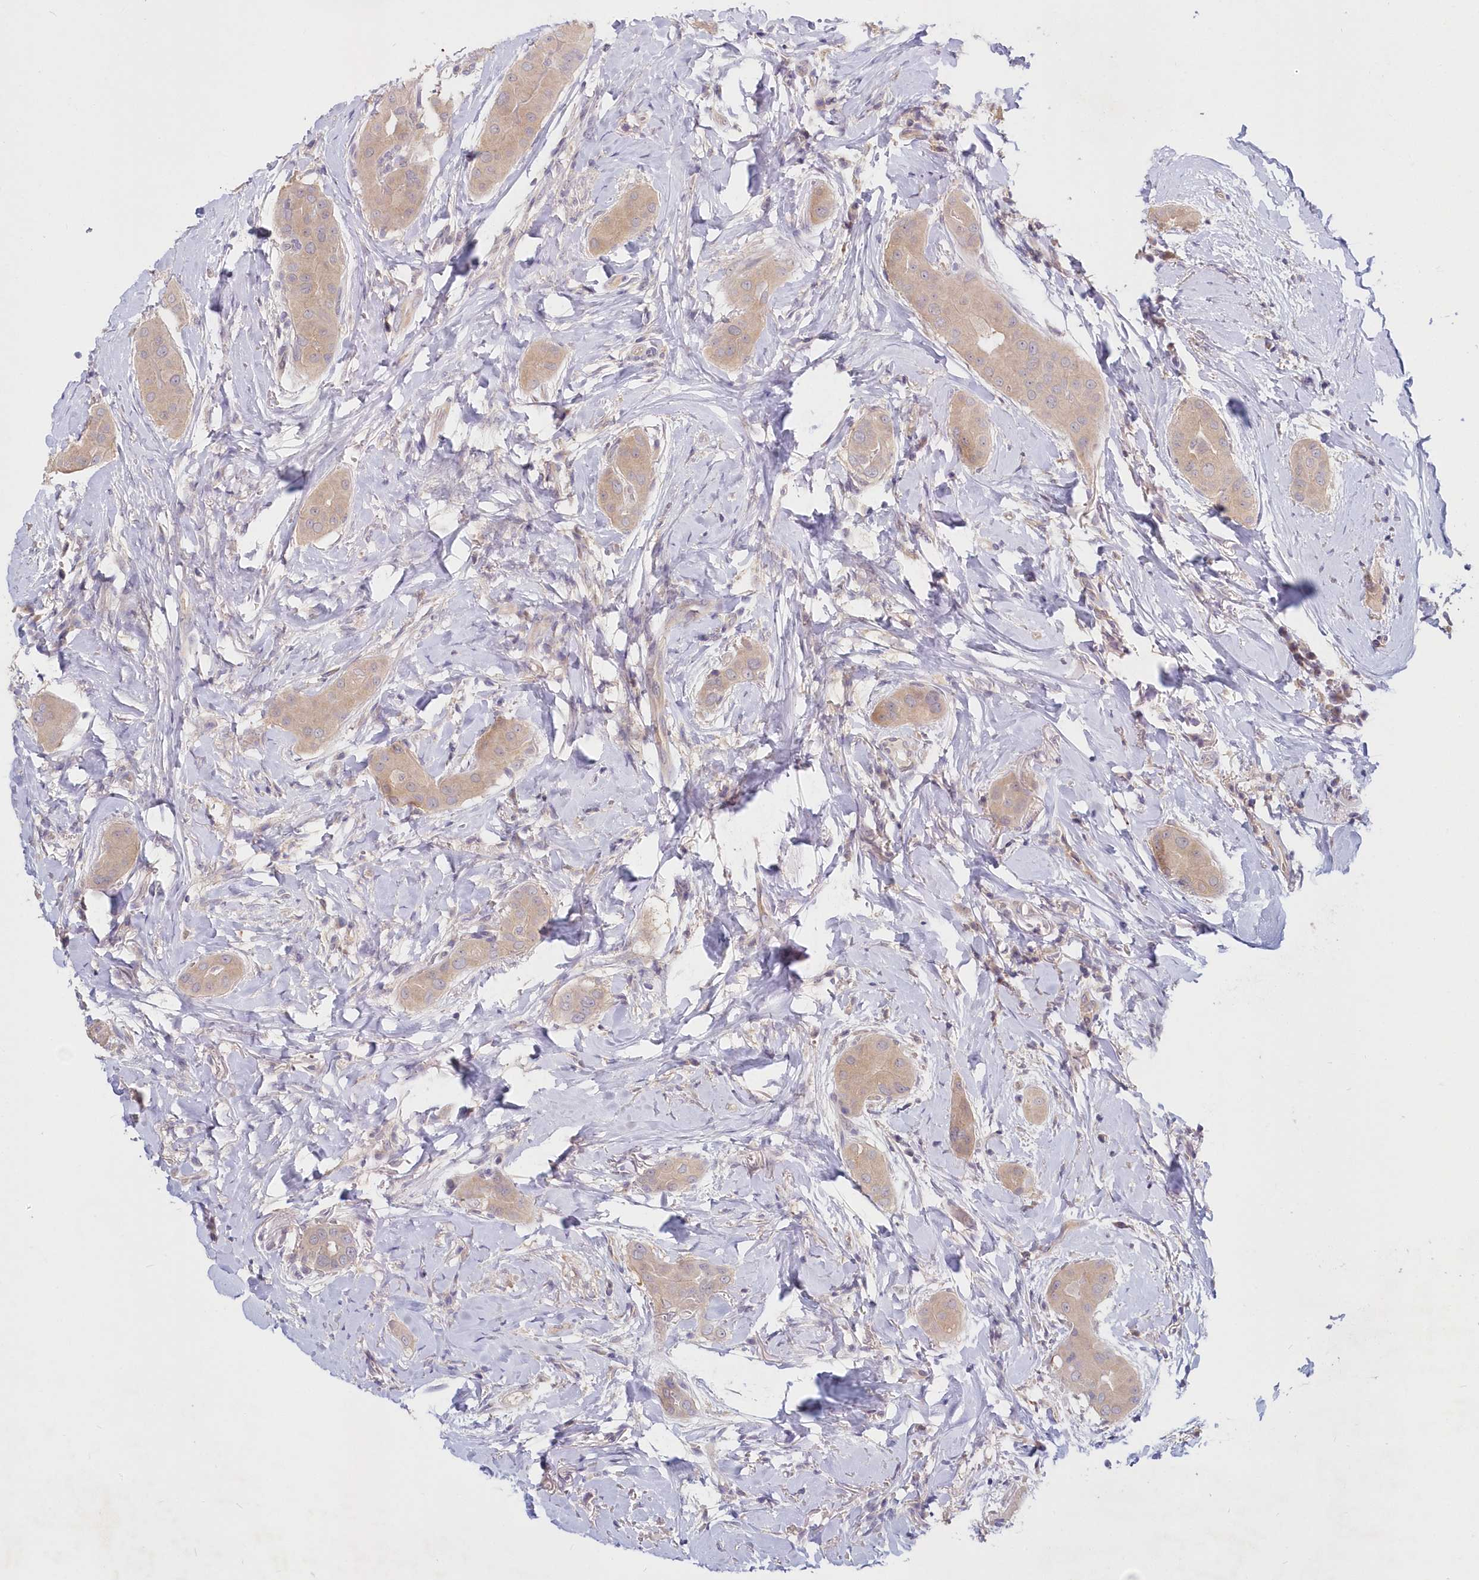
{"staining": {"intensity": "weak", "quantity": ">75%", "location": "cytoplasmic/membranous"}, "tissue": "thyroid cancer", "cell_type": "Tumor cells", "image_type": "cancer", "snomed": [{"axis": "morphology", "description": "Papillary adenocarcinoma, NOS"}, {"axis": "topography", "description": "Thyroid gland"}], "caption": "Thyroid papillary adenocarcinoma was stained to show a protein in brown. There is low levels of weak cytoplasmic/membranous staining in approximately >75% of tumor cells.", "gene": "KATNA1", "patient": {"sex": "male", "age": 33}}